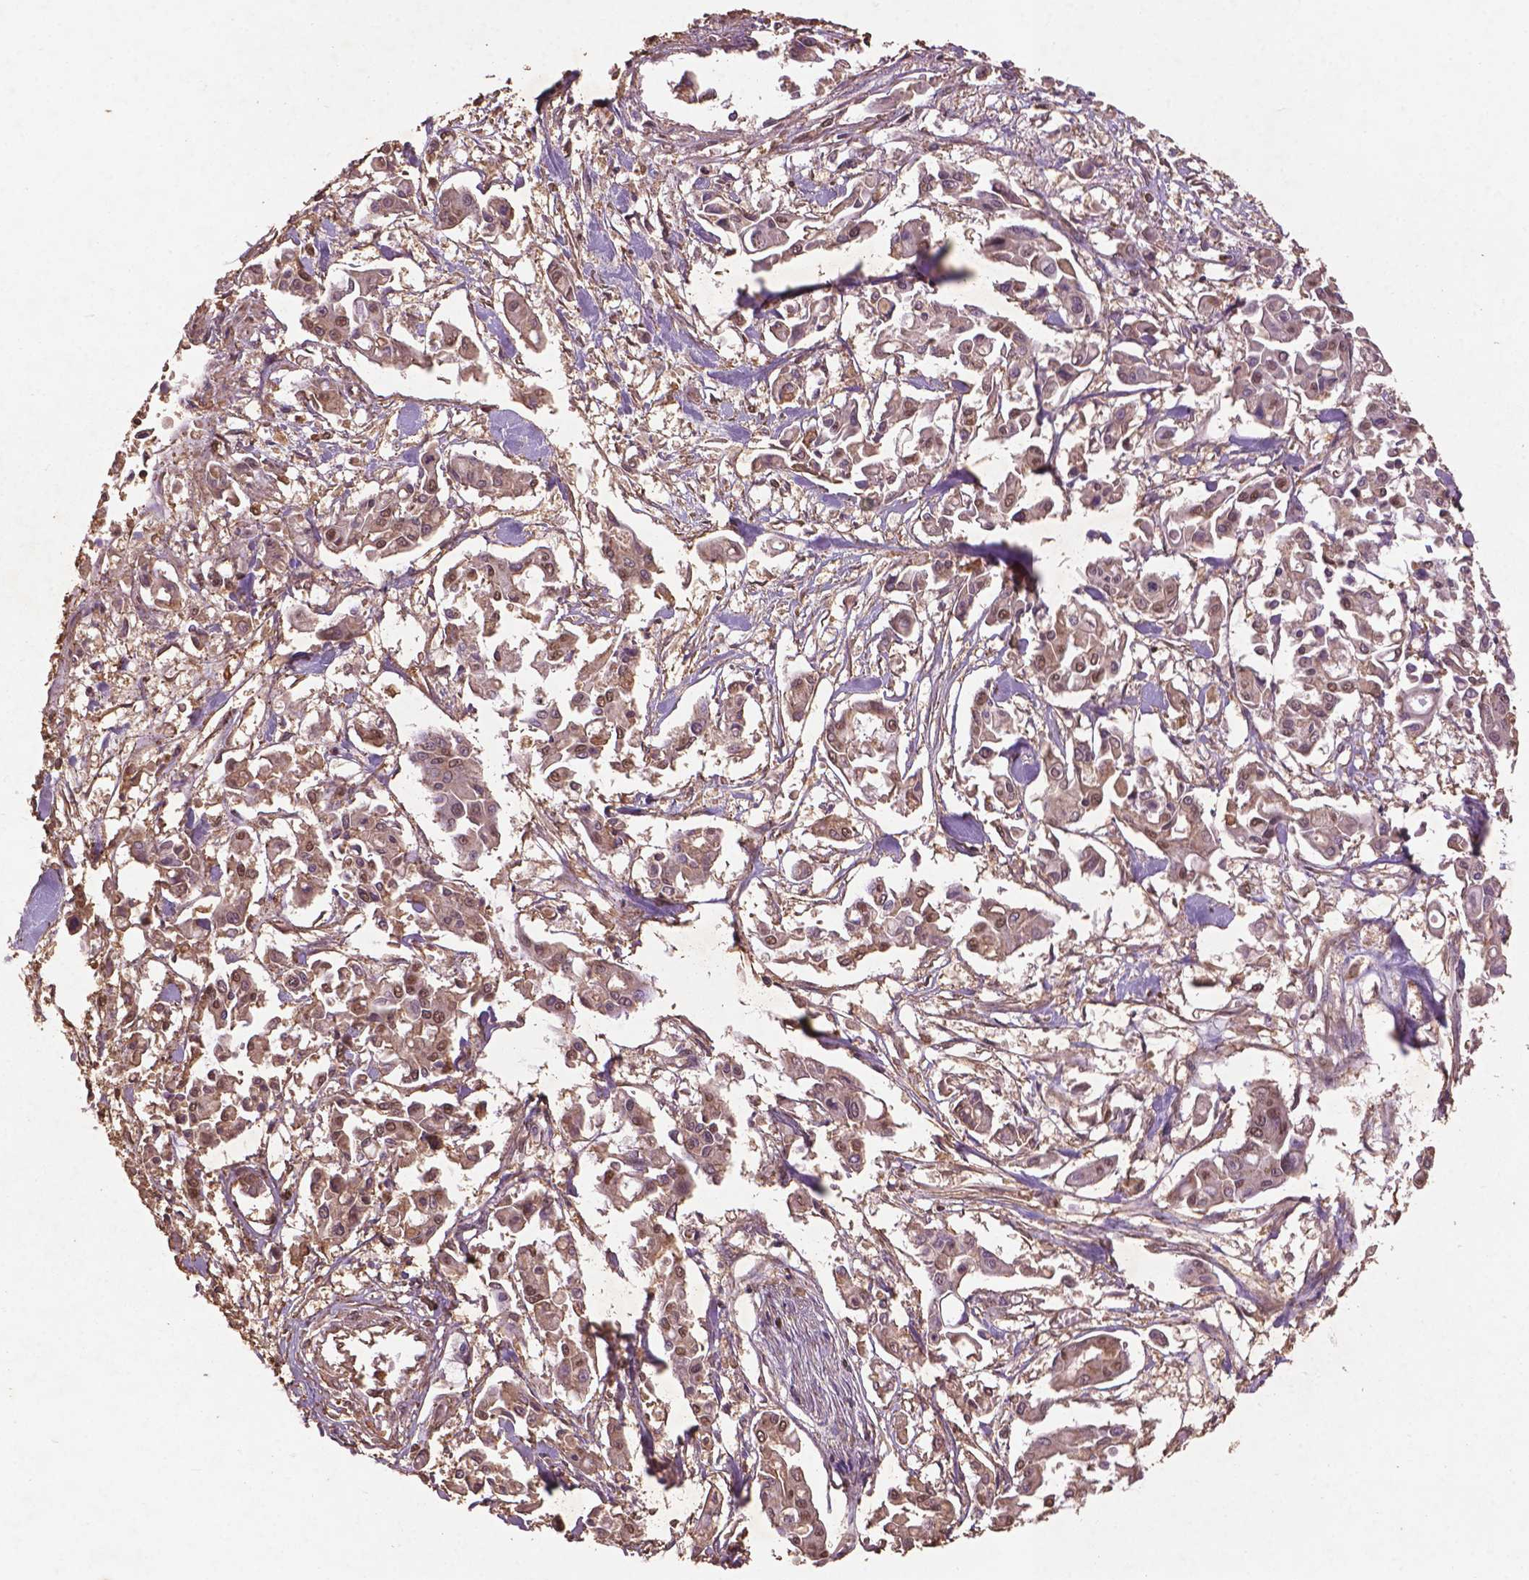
{"staining": {"intensity": "negative", "quantity": "none", "location": "none"}, "tissue": "pancreatic cancer", "cell_type": "Tumor cells", "image_type": "cancer", "snomed": [{"axis": "morphology", "description": "Adenocarcinoma, NOS"}, {"axis": "topography", "description": "Pancreas"}], "caption": "The image reveals no staining of tumor cells in adenocarcinoma (pancreatic).", "gene": "BABAM1", "patient": {"sex": "male", "age": 61}}